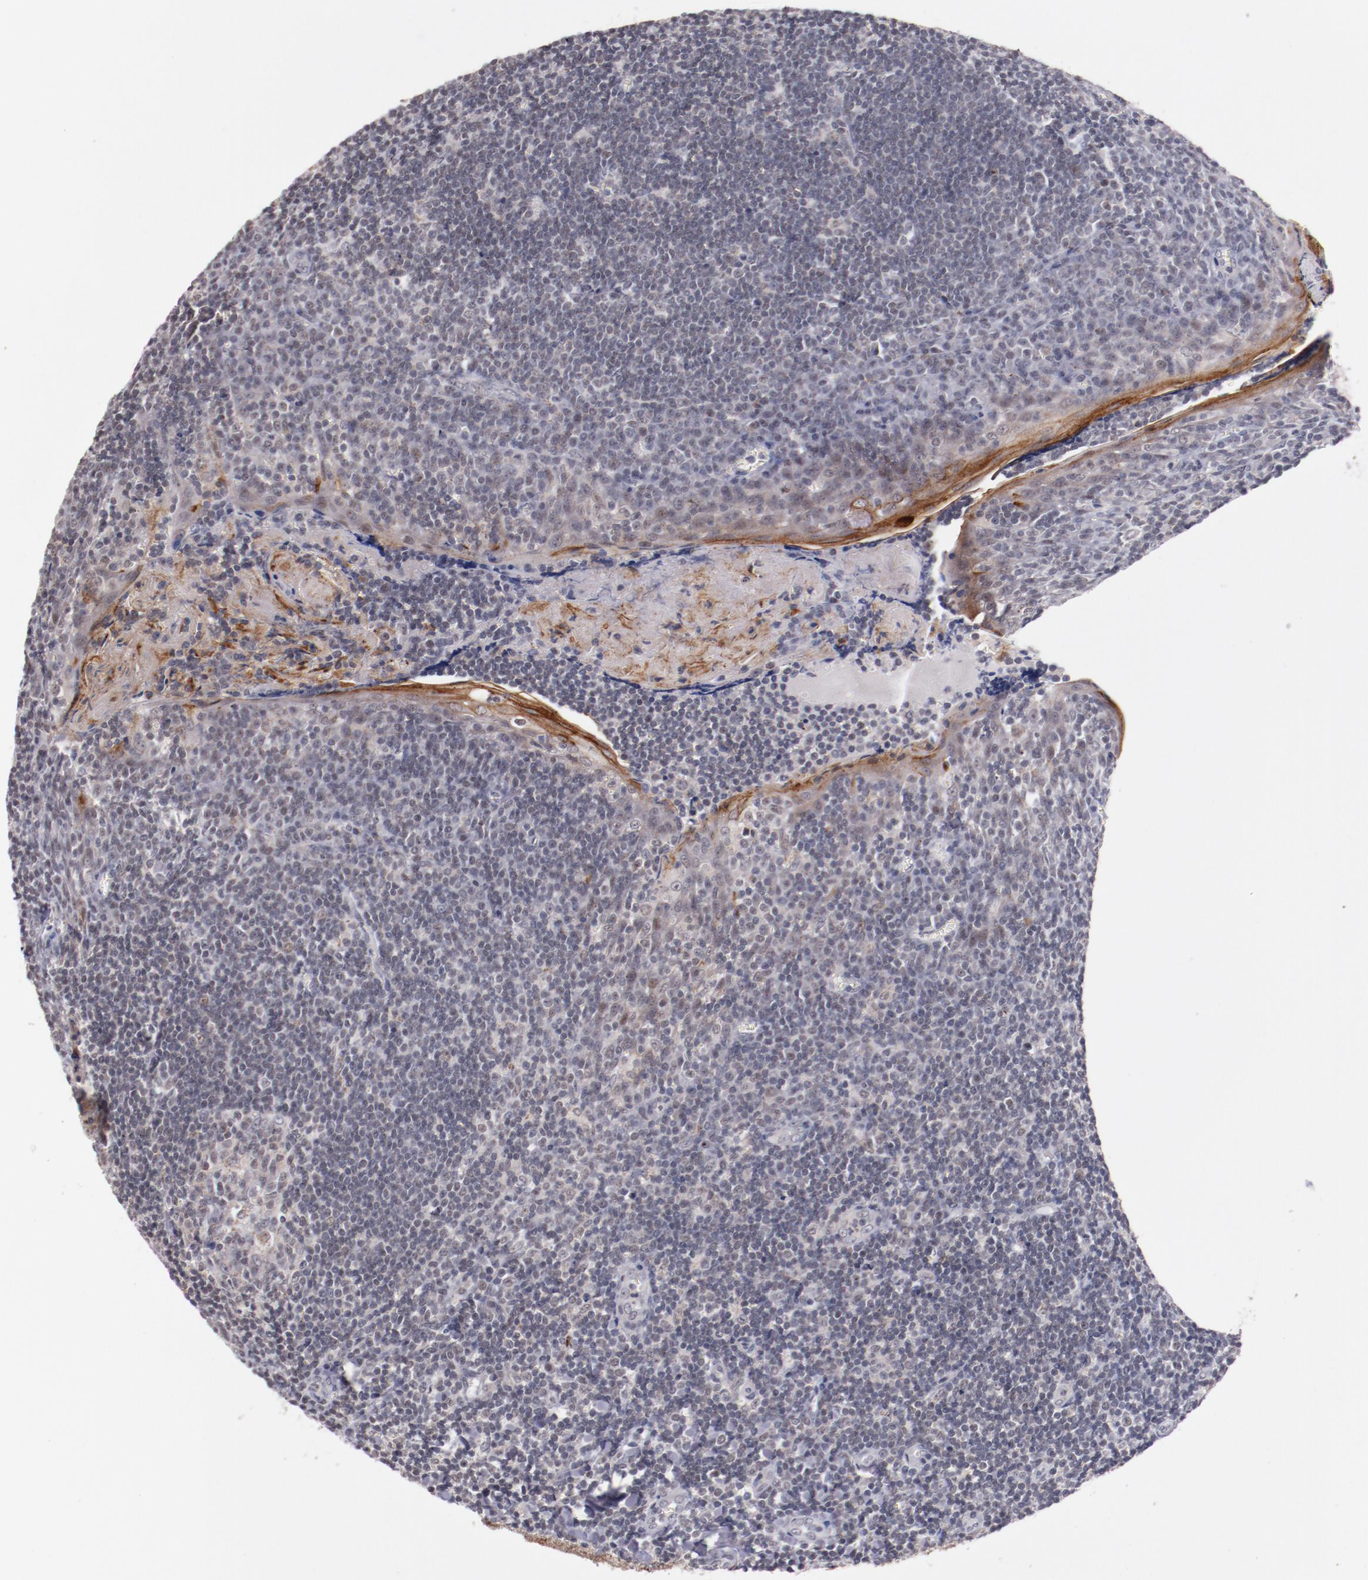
{"staining": {"intensity": "negative", "quantity": "none", "location": "none"}, "tissue": "tonsil", "cell_type": "Germinal center cells", "image_type": "normal", "snomed": [{"axis": "morphology", "description": "Normal tissue, NOS"}, {"axis": "topography", "description": "Tonsil"}], "caption": "This is an immunohistochemistry (IHC) image of normal tonsil. There is no expression in germinal center cells.", "gene": "SYP", "patient": {"sex": "male", "age": 20}}